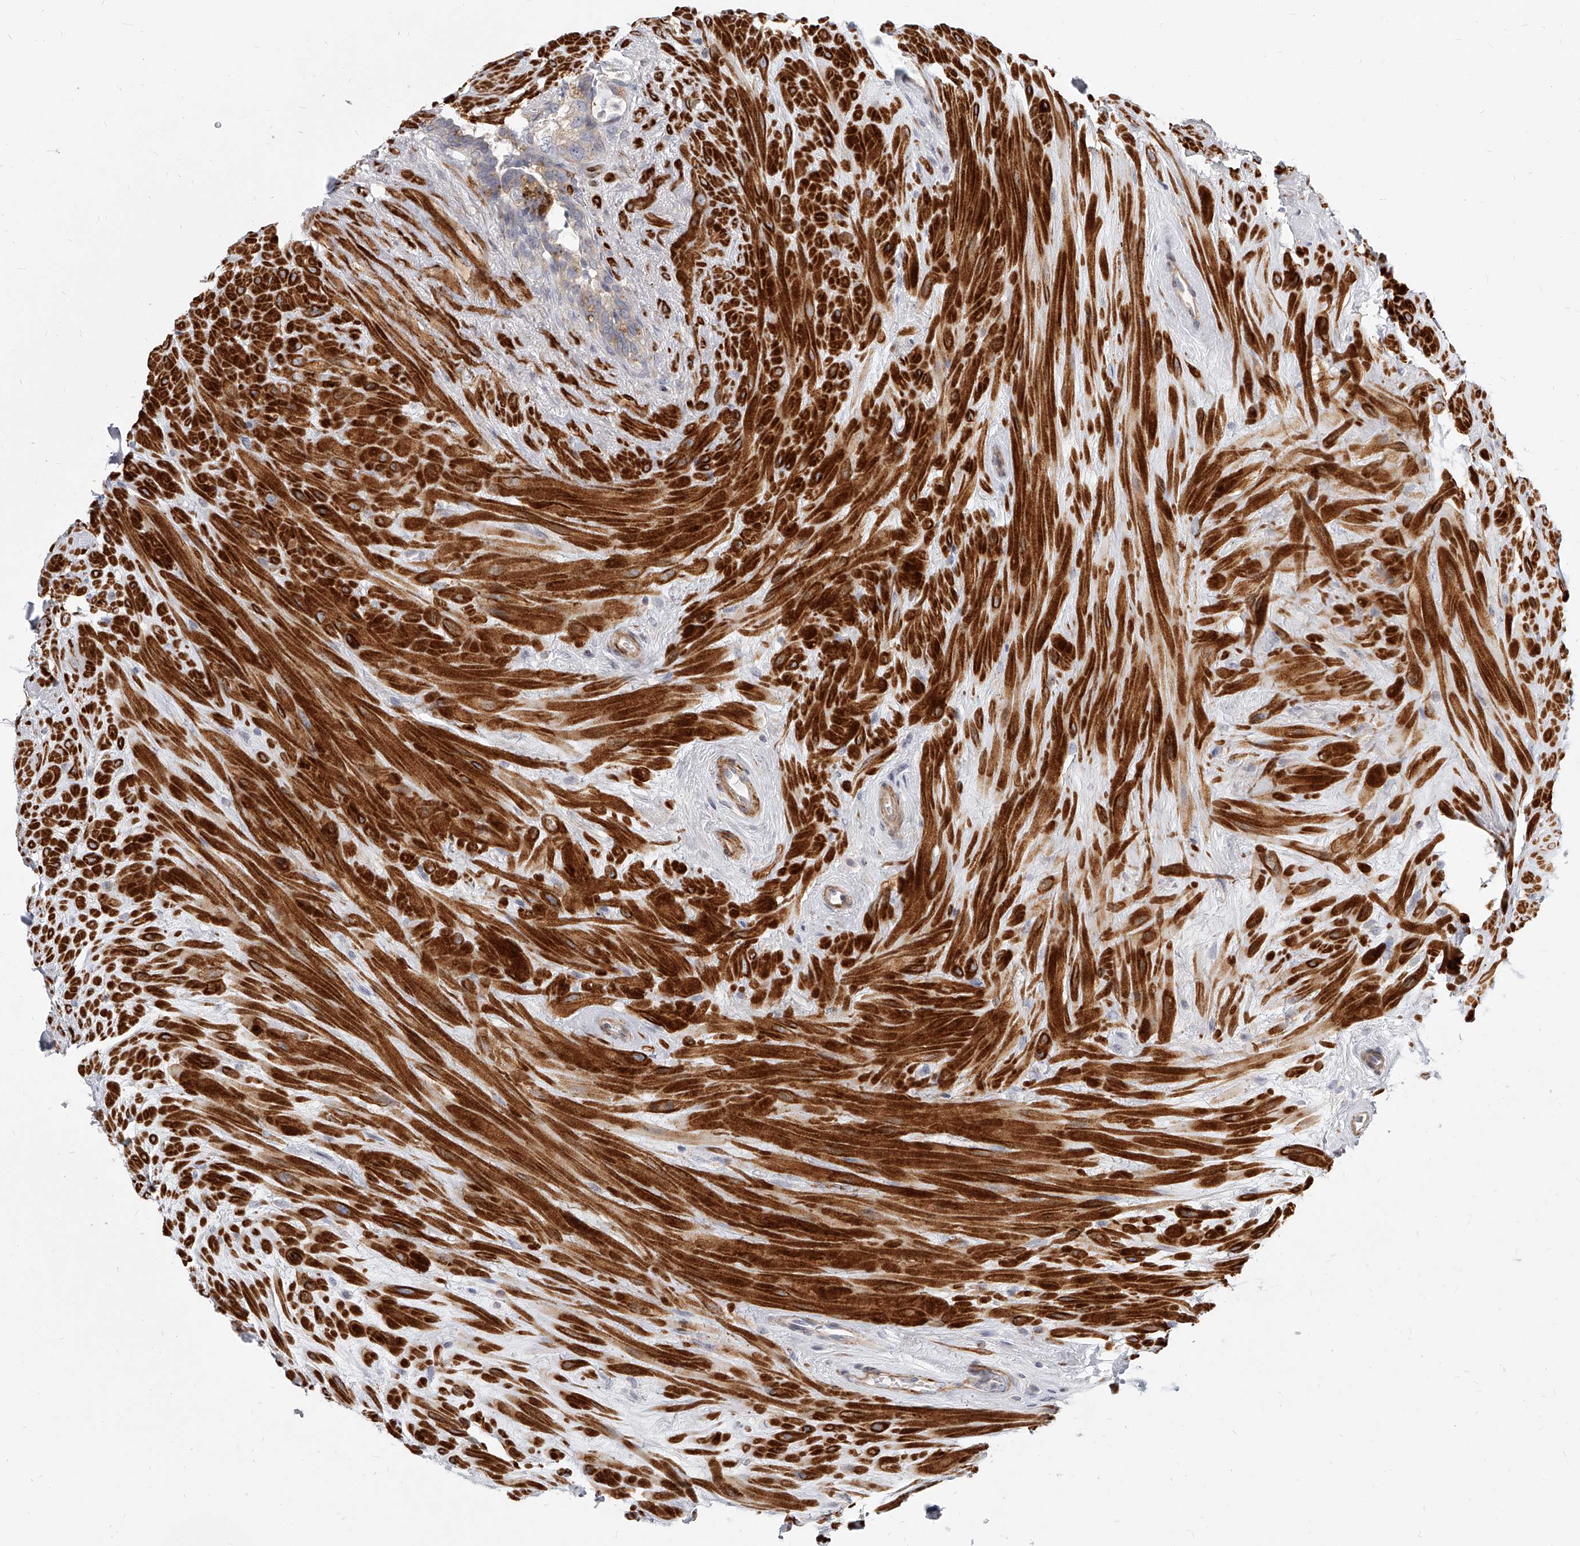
{"staining": {"intensity": "weak", "quantity": "25%-75%", "location": "cytoplasmic/membranous"}, "tissue": "seminal vesicle", "cell_type": "Glandular cells", "image_type": "normal", "snomed": [{"axis": "morphology", "description": "Normal tissue, NOS"}, {"axis": "topography", "description": "Seminal veicle"}], "caption": "IHC staining of normal seminal vesicle, which reveals low levels of weak cytoplasmic/membranous positivity in approximately 25%-75% of glandular cells indicating weak cytoplasmic/membranous protein positivity. The staining was performed using DAB (brown) for protein detection and nuclei were counterstained in hematoxylin (blue).", "gene": "SLC37A1", "patient": {"sex": "male", "age": 80}}